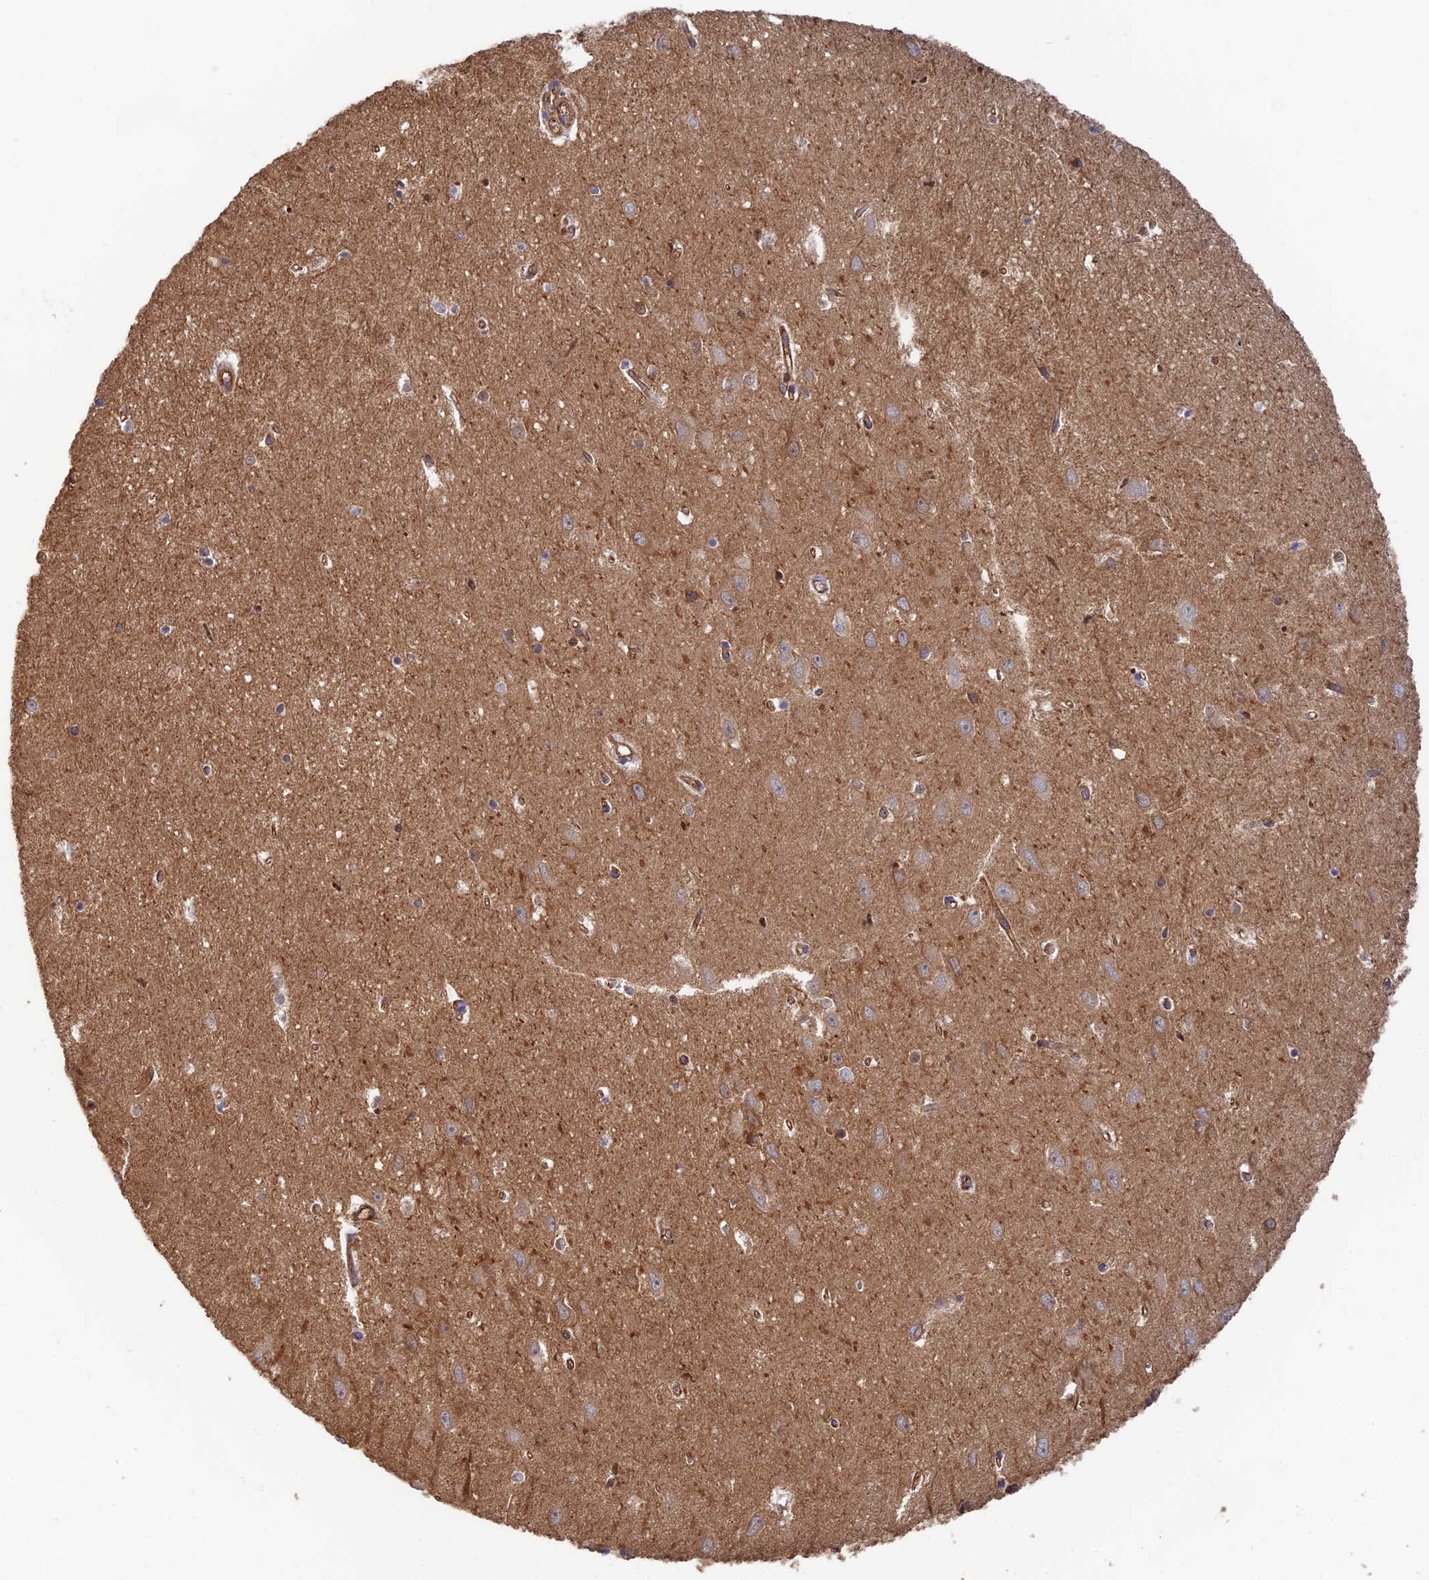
{"staining": {"intensity": "moderate", "quantity": ">75%", "location": "cytoplasmic/membranous"}, "tissue": "hippocampus", "cell_type": "Glial cells", "image_type": "normal", "snomed": [{"axis": "morphology", "description": "Normal tissue, NOS"}, {"axis": "topography", "description": "Hippocampus"}], "caption": "Moderate cytoplasmic/membranous staining is present in approximately >75% of glial cells in benign hippocampus. (Stains: DAB in brown, nuclei in blue, Microscopy: brightfield microscopy at high magnification).", "gene": "DCTN2", "patient": {"sex": "female", "age": 64}}